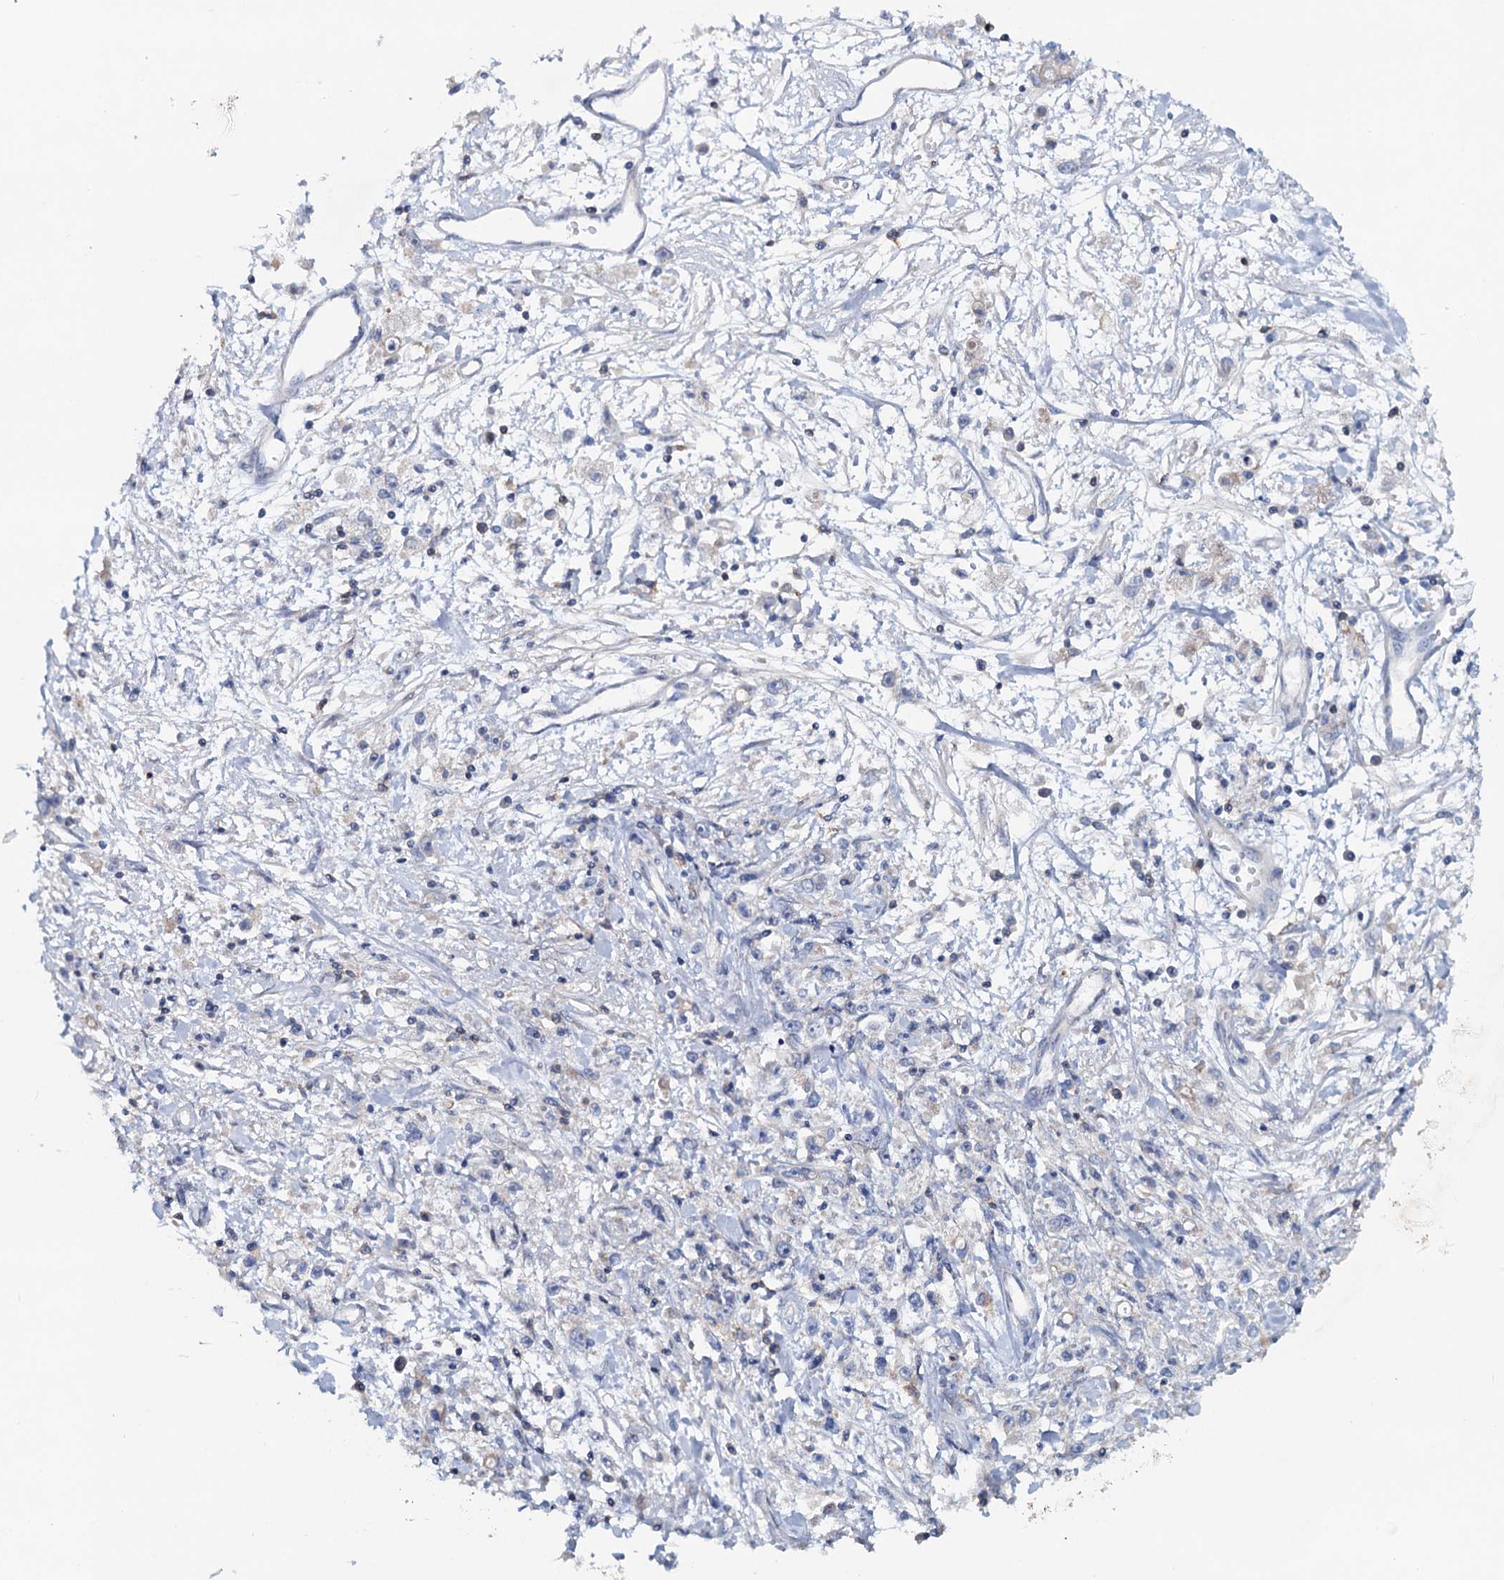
{"staining": {"intensity": "negative", "quantity": "none", "location": "none"}, "tissue": "stomach cancer", "cell_type": "Tumor cells", "image_type": "cancer", "snomed": [{"axis": "morphology", "description": "Adenocarcinoma, NOS"}, {"axis": "topography", "description": "Stomach"}], "caption": "Immunohistochemistry of human adenocarcinoma (stomach) displays no staining in tumor cells.", "gene": "LRCH4", "patient": {"sex": "female", "age": 59}}